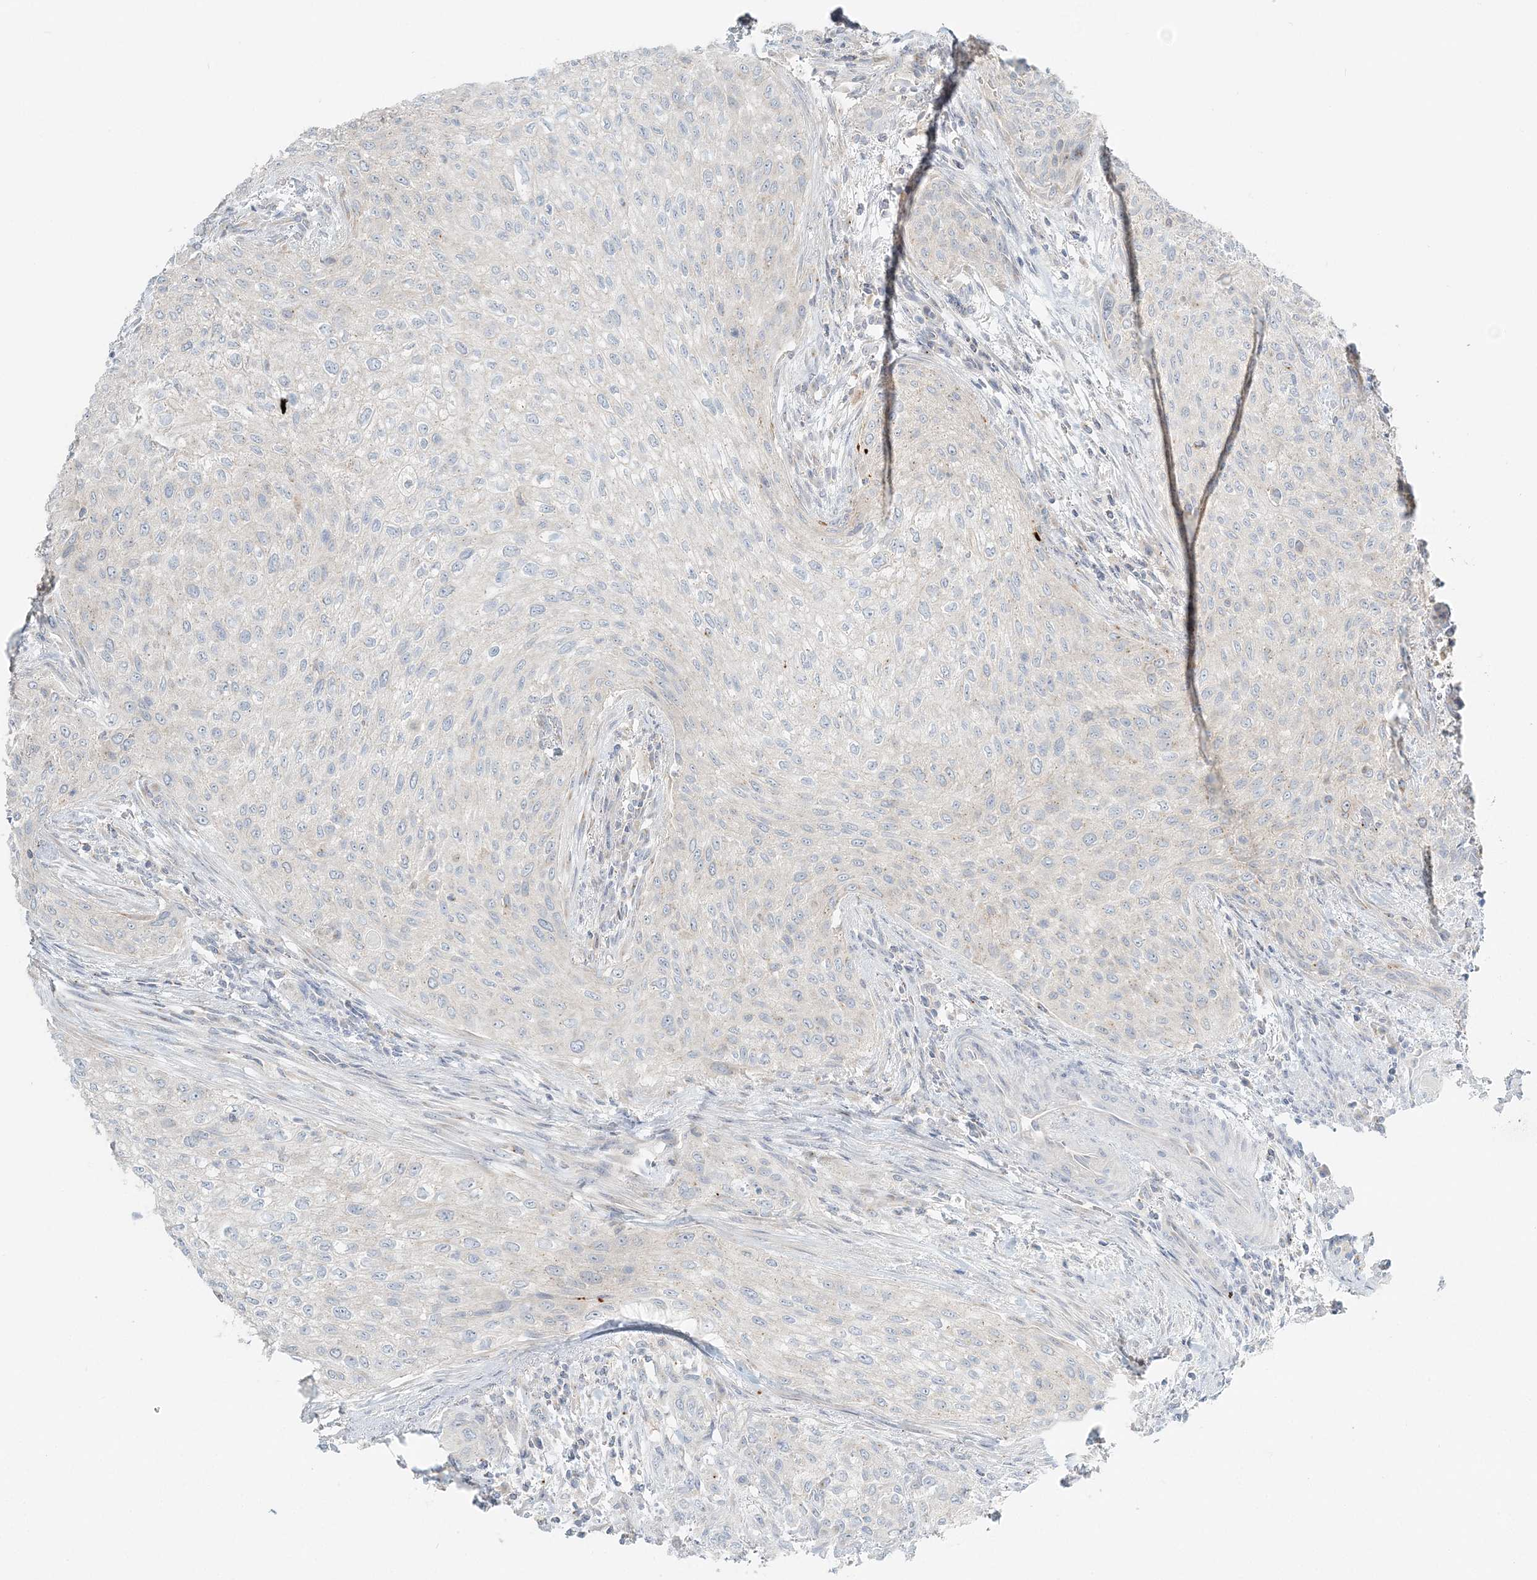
{"staining": {"intensity": "negative", "quantity": "none", "location": "none"}, "tissue": "urothelial cancer", "cell_type": "Tumor cells", "image_type": "cancer", "snomed": [{"axis": "morphology", "description": "Urothelial carcinoma, High grade"}, {"axis": "topography", "description": "Urinary bladder"}], "caption": "Immunohistochemical staining of high-grade urothelial carcinoma demonstrates no significant expression in tumor cells. Nuclei are stained in blue.", "gene": "NAA11", "patient": {"sex": "male", "age": 35}}